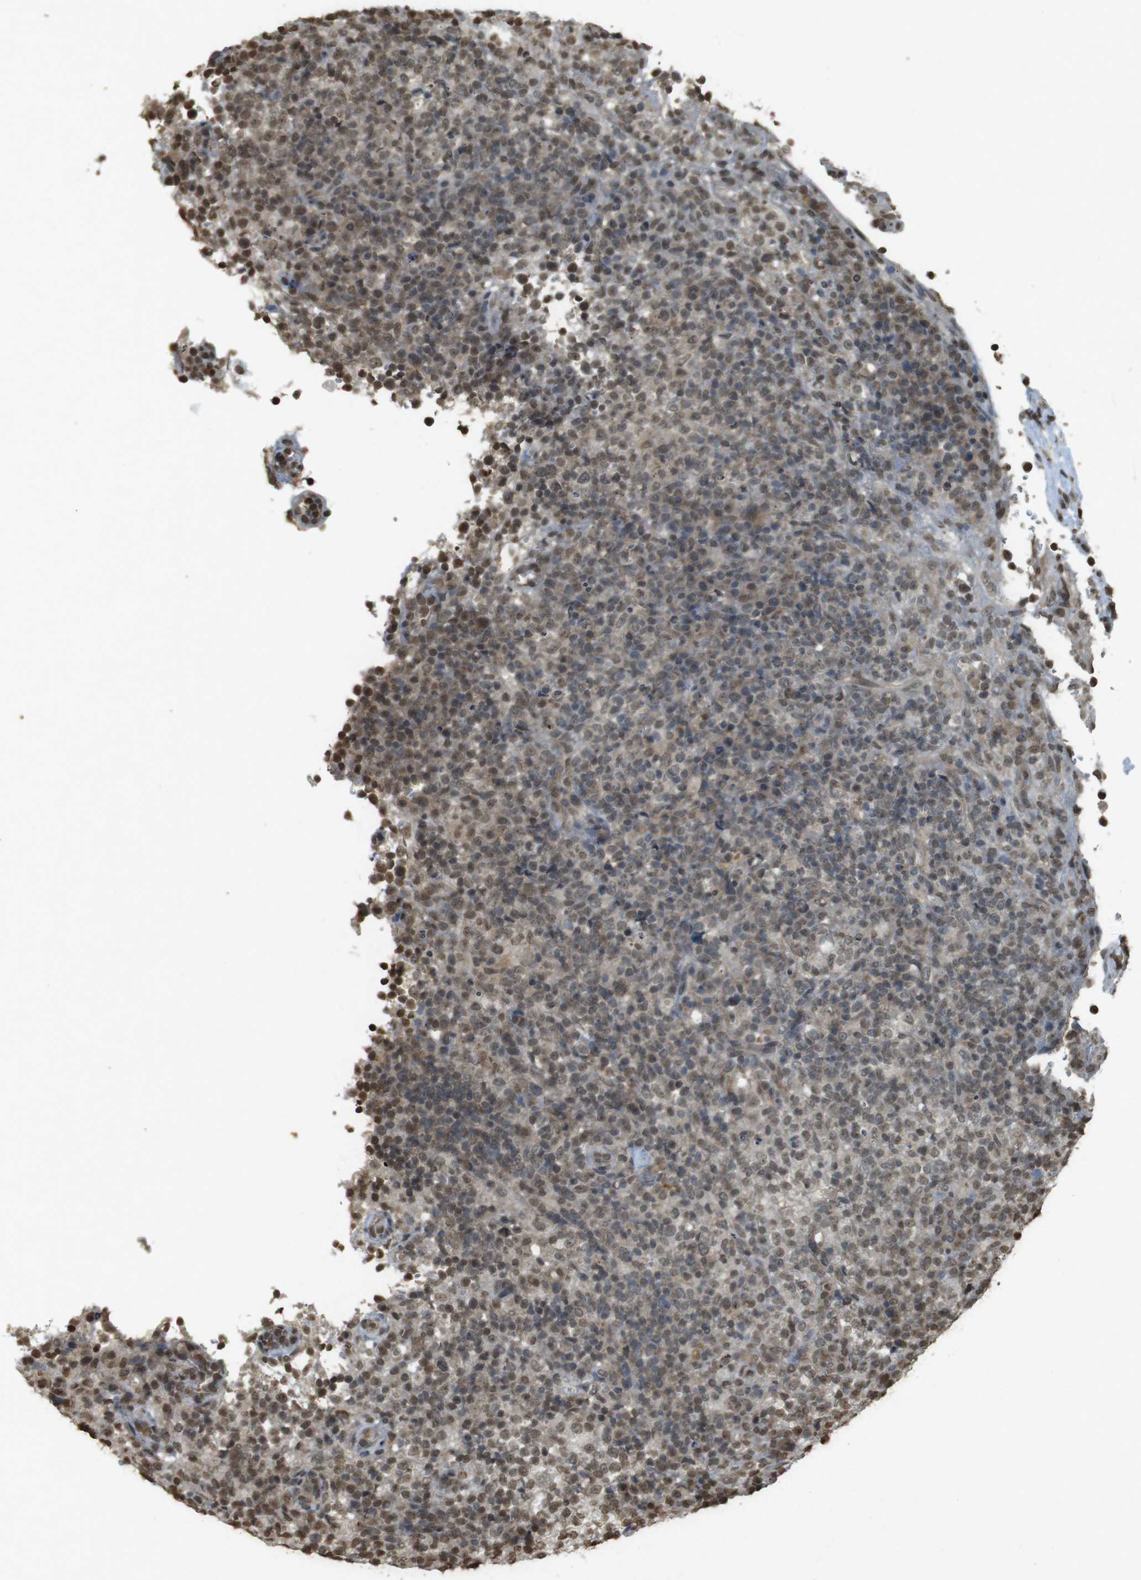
{"staining": {"intensity": "weak", "quantity": ">75%", "location": "cytoplasmic/membranous,nuclear"}, "tissue": "lymphoma", "cell_type": "Tumor cells", "image_type": "cancer", "snomed": [{"axis": "morphology", "description": "Malignant lymphoma, non-Hodgkin's type, High grade"}, {"axis": "topography", "description": "Lymph node"}], "caption": "The image reveals a brown stain indicating the presence of a protein in the cytoplasmic/membranous and nuclear of tumor cells in high-grade malignant lymphoma, non-Hodgkin's type. The staining was performed using DAB to visualize the protein expression in brown, while the nuclei were stained in blue with hematoxylin (Magnification: 20x).", "gene": "ORC4", "patient": {"sex": "female", "age": 76}}